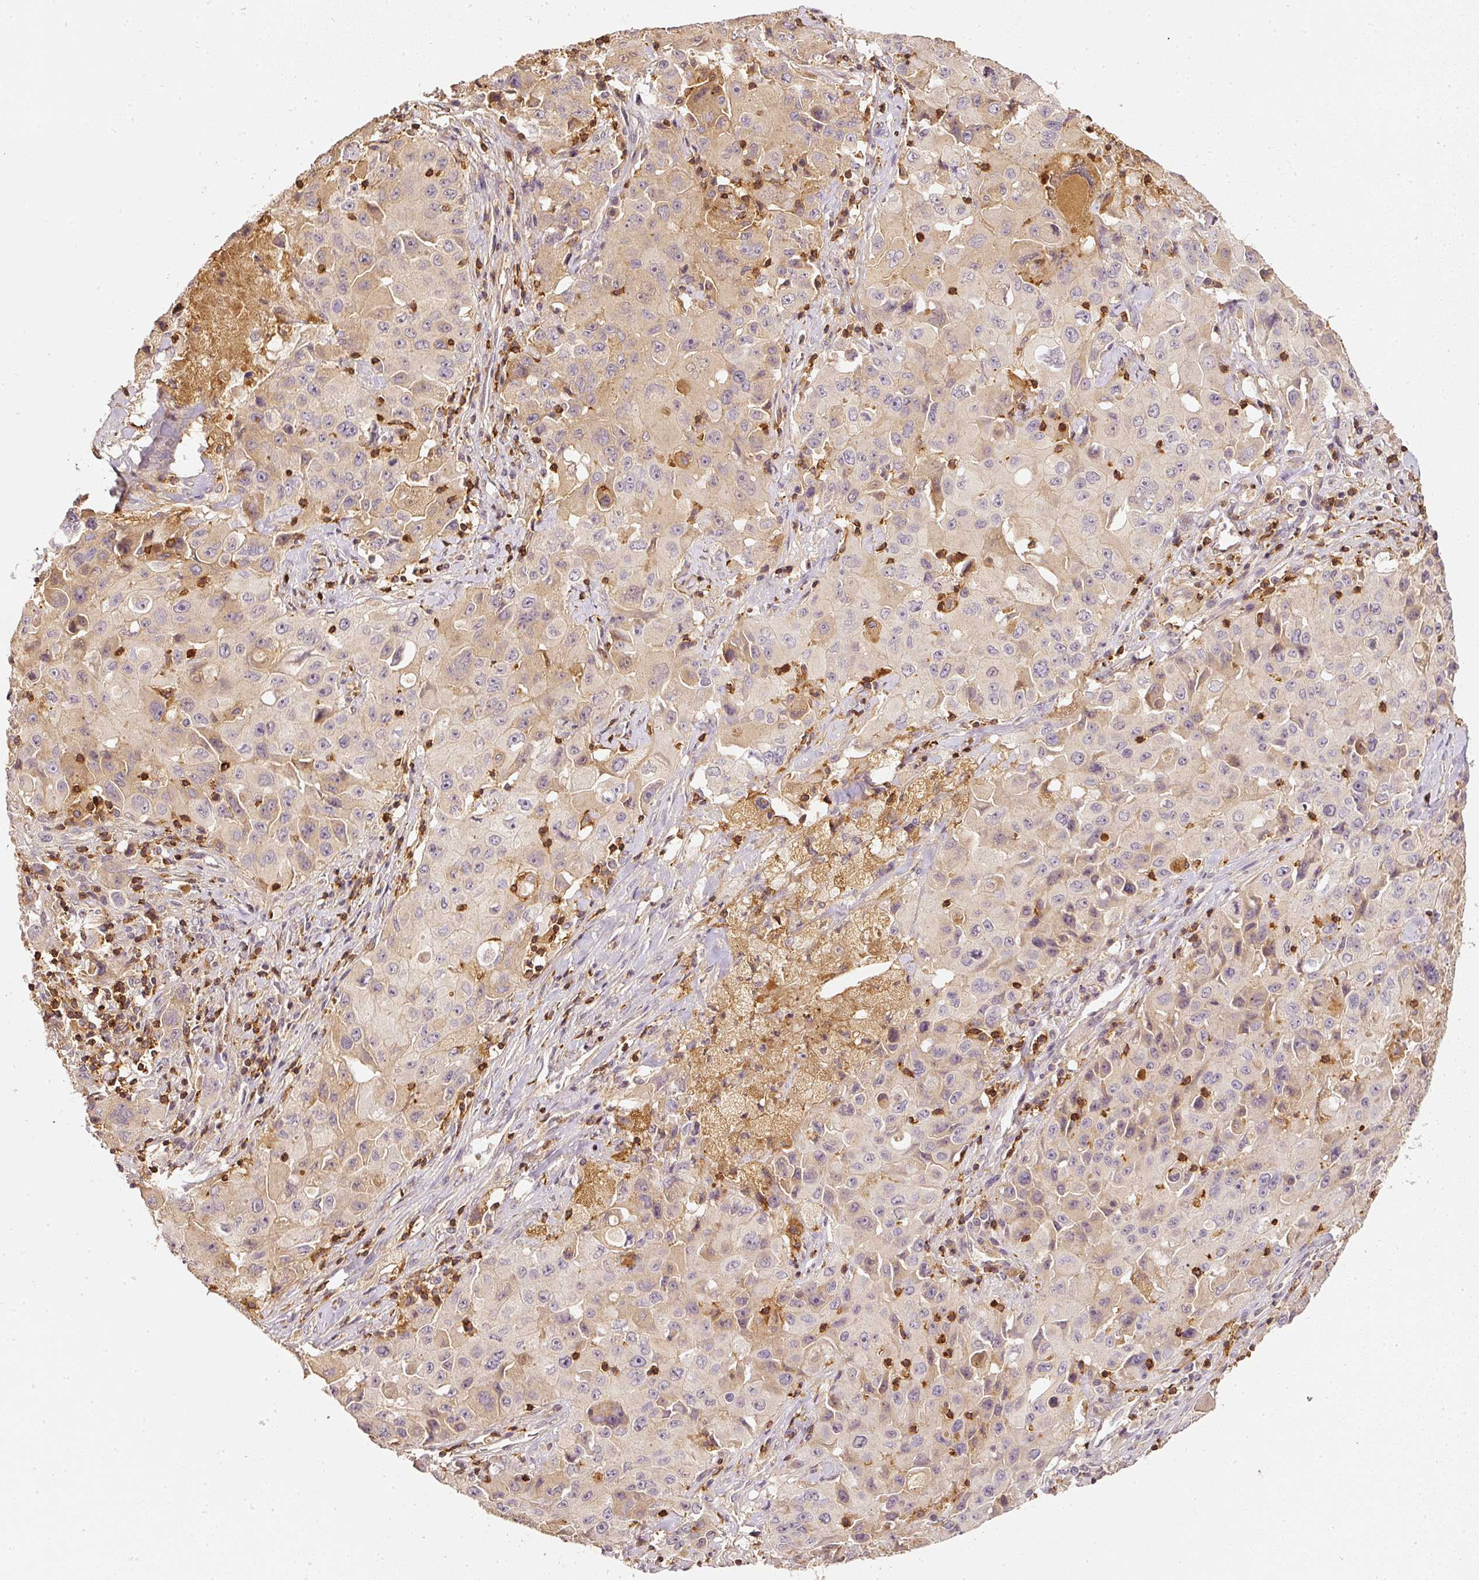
{"staining": {"intensity": "weak", "quantity": "<25%", "location": "cytoplasmic/membranous"}, "tissue": "lung cancer", "cell_type": "Tumor cells", "image_type": "cancer", "snomed": [{"axis": "morphology", "description": "Squamous cell carcinoma, NOS"}, {"axis": "topography", "description": "Lung"}], "caption": "An image of human squamous cell carcinoma (lung) is negative for staining in tumor cells. The staining is performed using DAB brown chromogen with nuclei counter-stained in using hematoxylin.", "gene": "EVL", "patient": {"sex": "male", "age": 63}}